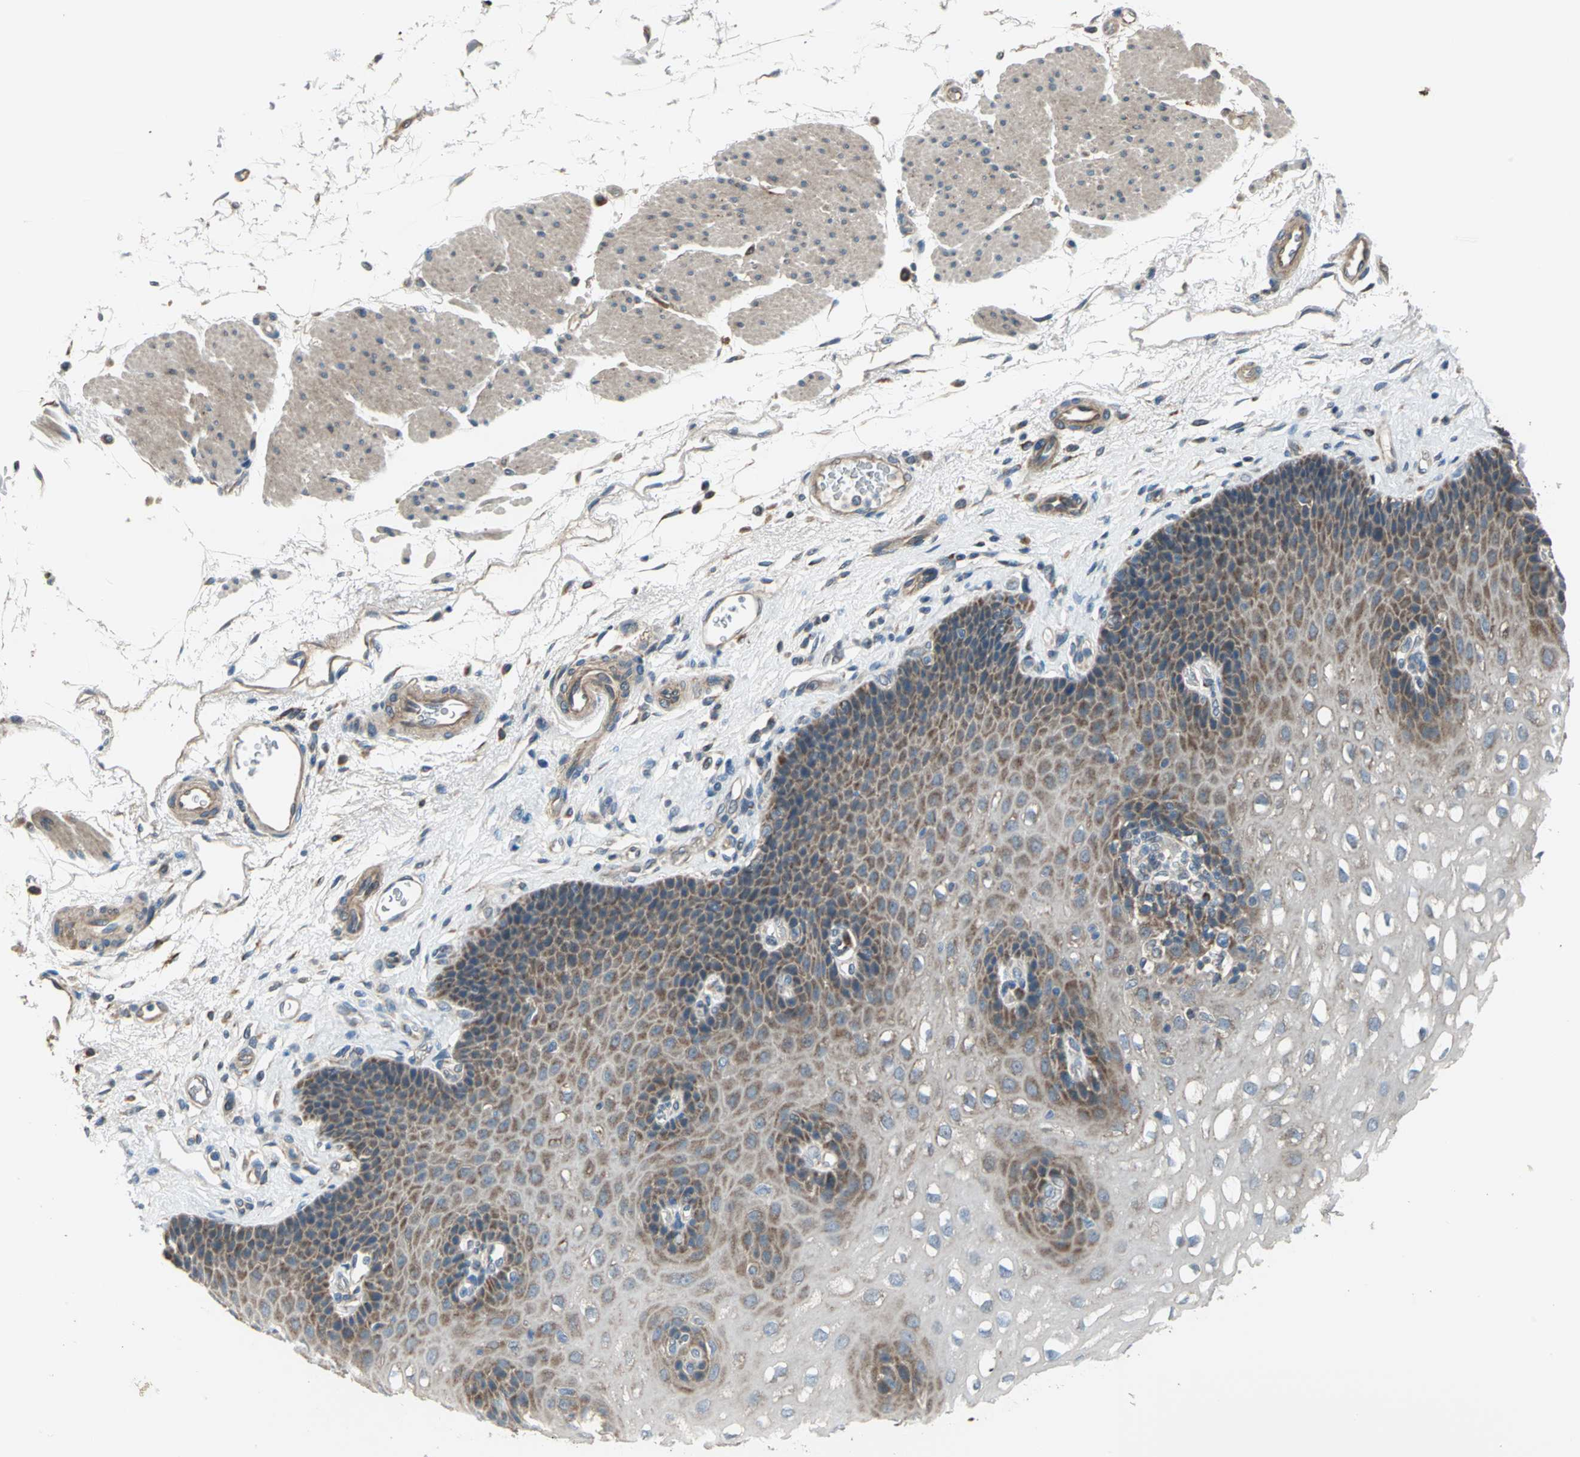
{"staining": {"intensity": "moderate", "quantity": "25%-75%", "location": "cytoplasmic/membranous"}, "tissue": "esophagus", "cell_type": "Squamous epithelial cells", "image_type": "normal", "snomed": [{"axis": "morphology", "description": "Normal tissue, NOS"}, {"axis": "topography", "description": "Esophagus"}], "caption": "Immunohistochemistry of unremarkable esophagus demonstrates medium levels of moderate cytoplasmic/membranous positivity in approximately 25%-75% of squamous epithelial cells.", "gene": "TRAK1", "patient": {"sex": "female", "age": 72}}